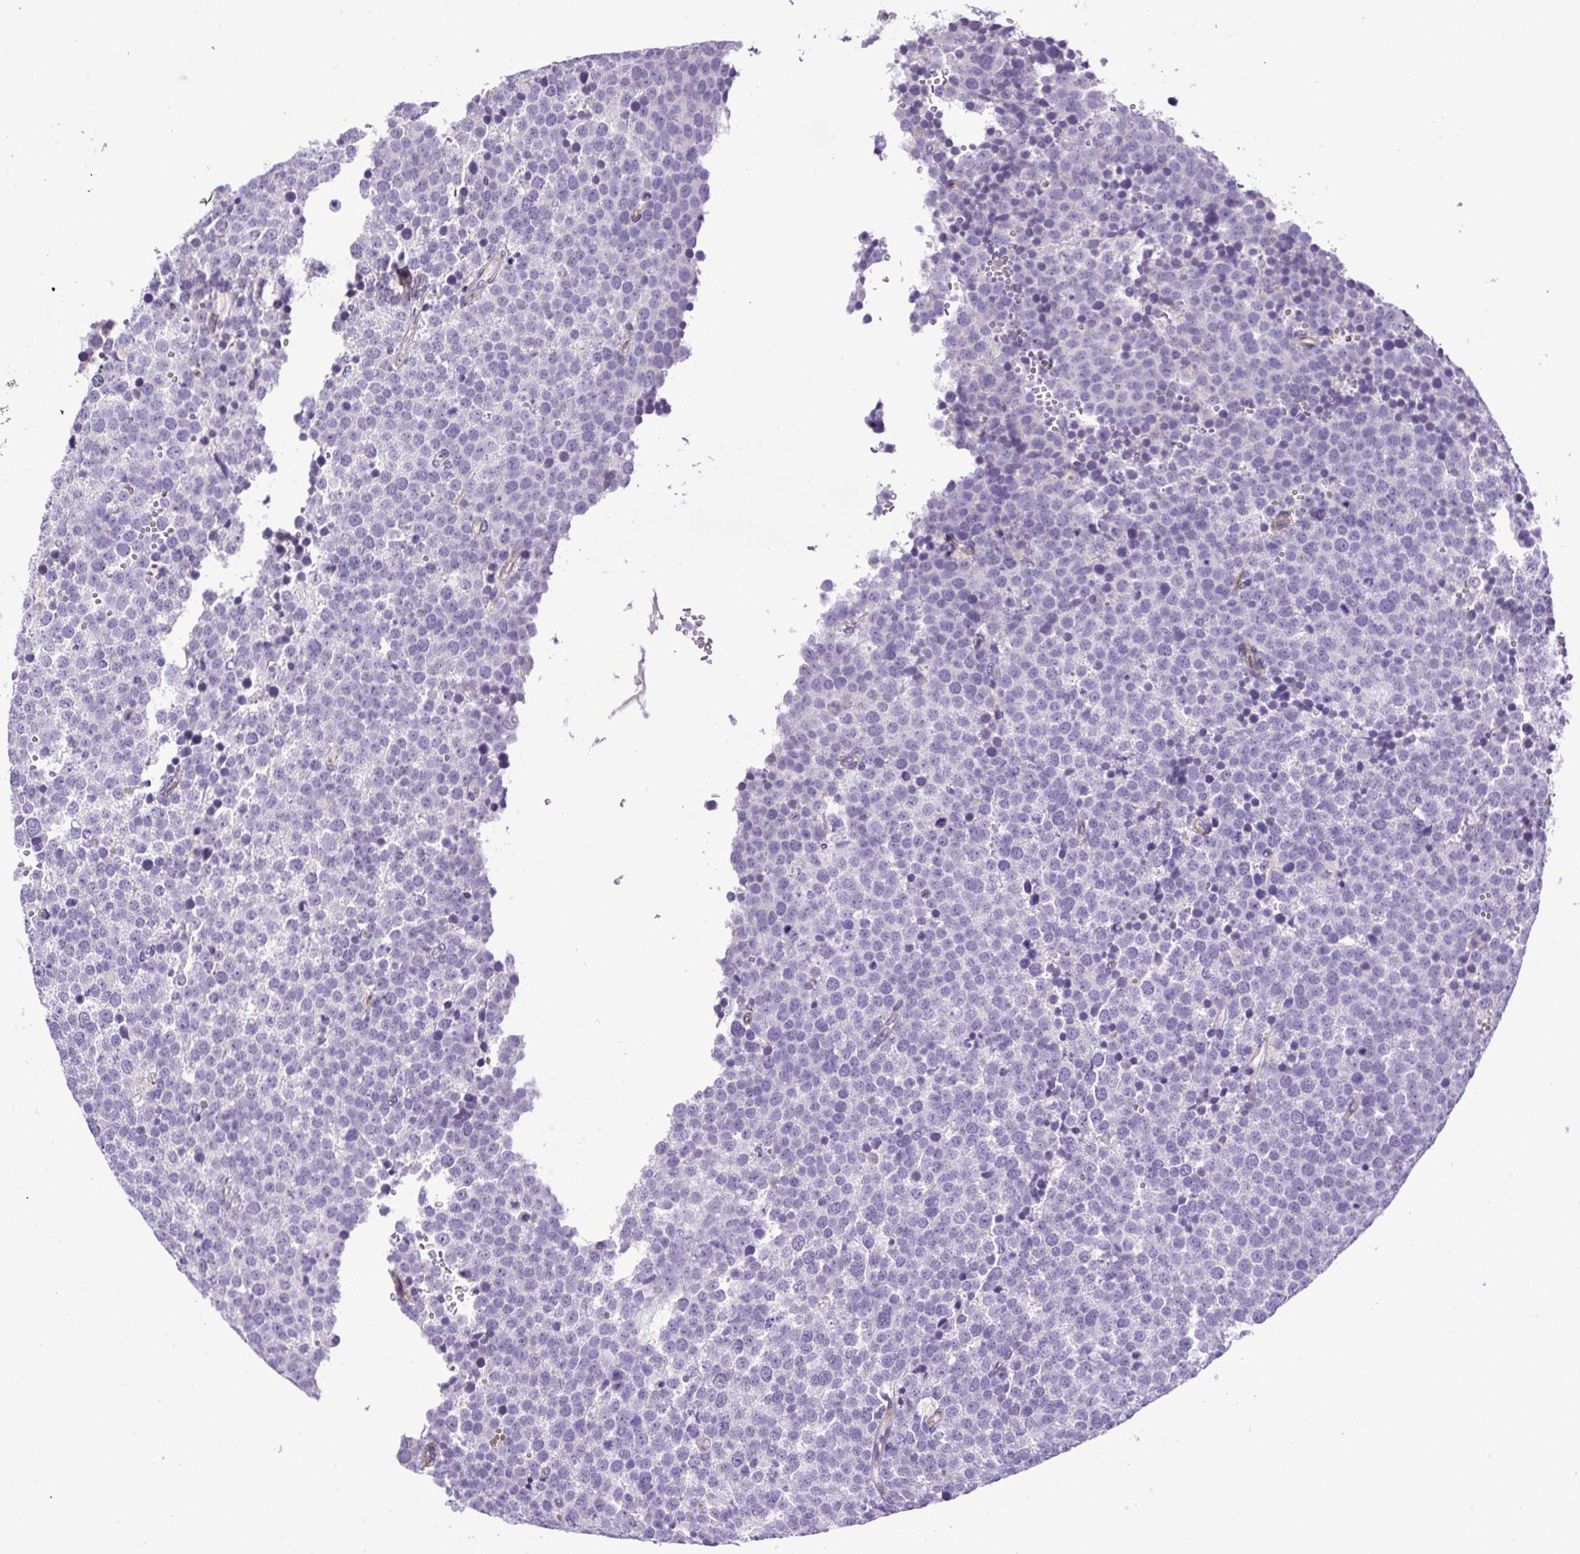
{"staining": {"intensity": "negative", "quantity": "none", "location": "none"}, "tissue": "testis cancer", "cell_type": "Tumor cells", "image_type": "cancer", "snomed": [{"axis": "morphology", "description": "Seminoma, NOS"}, {"axis": "topography", "description": "Testis"}], "caption": "Tumor cells are negative for brown protein staining in testis cancer (seminoma). (DAB IHC with hematoxylin counter stain).", "gene": "VWA7", "patient": {"sex": "male", "age": 71}}